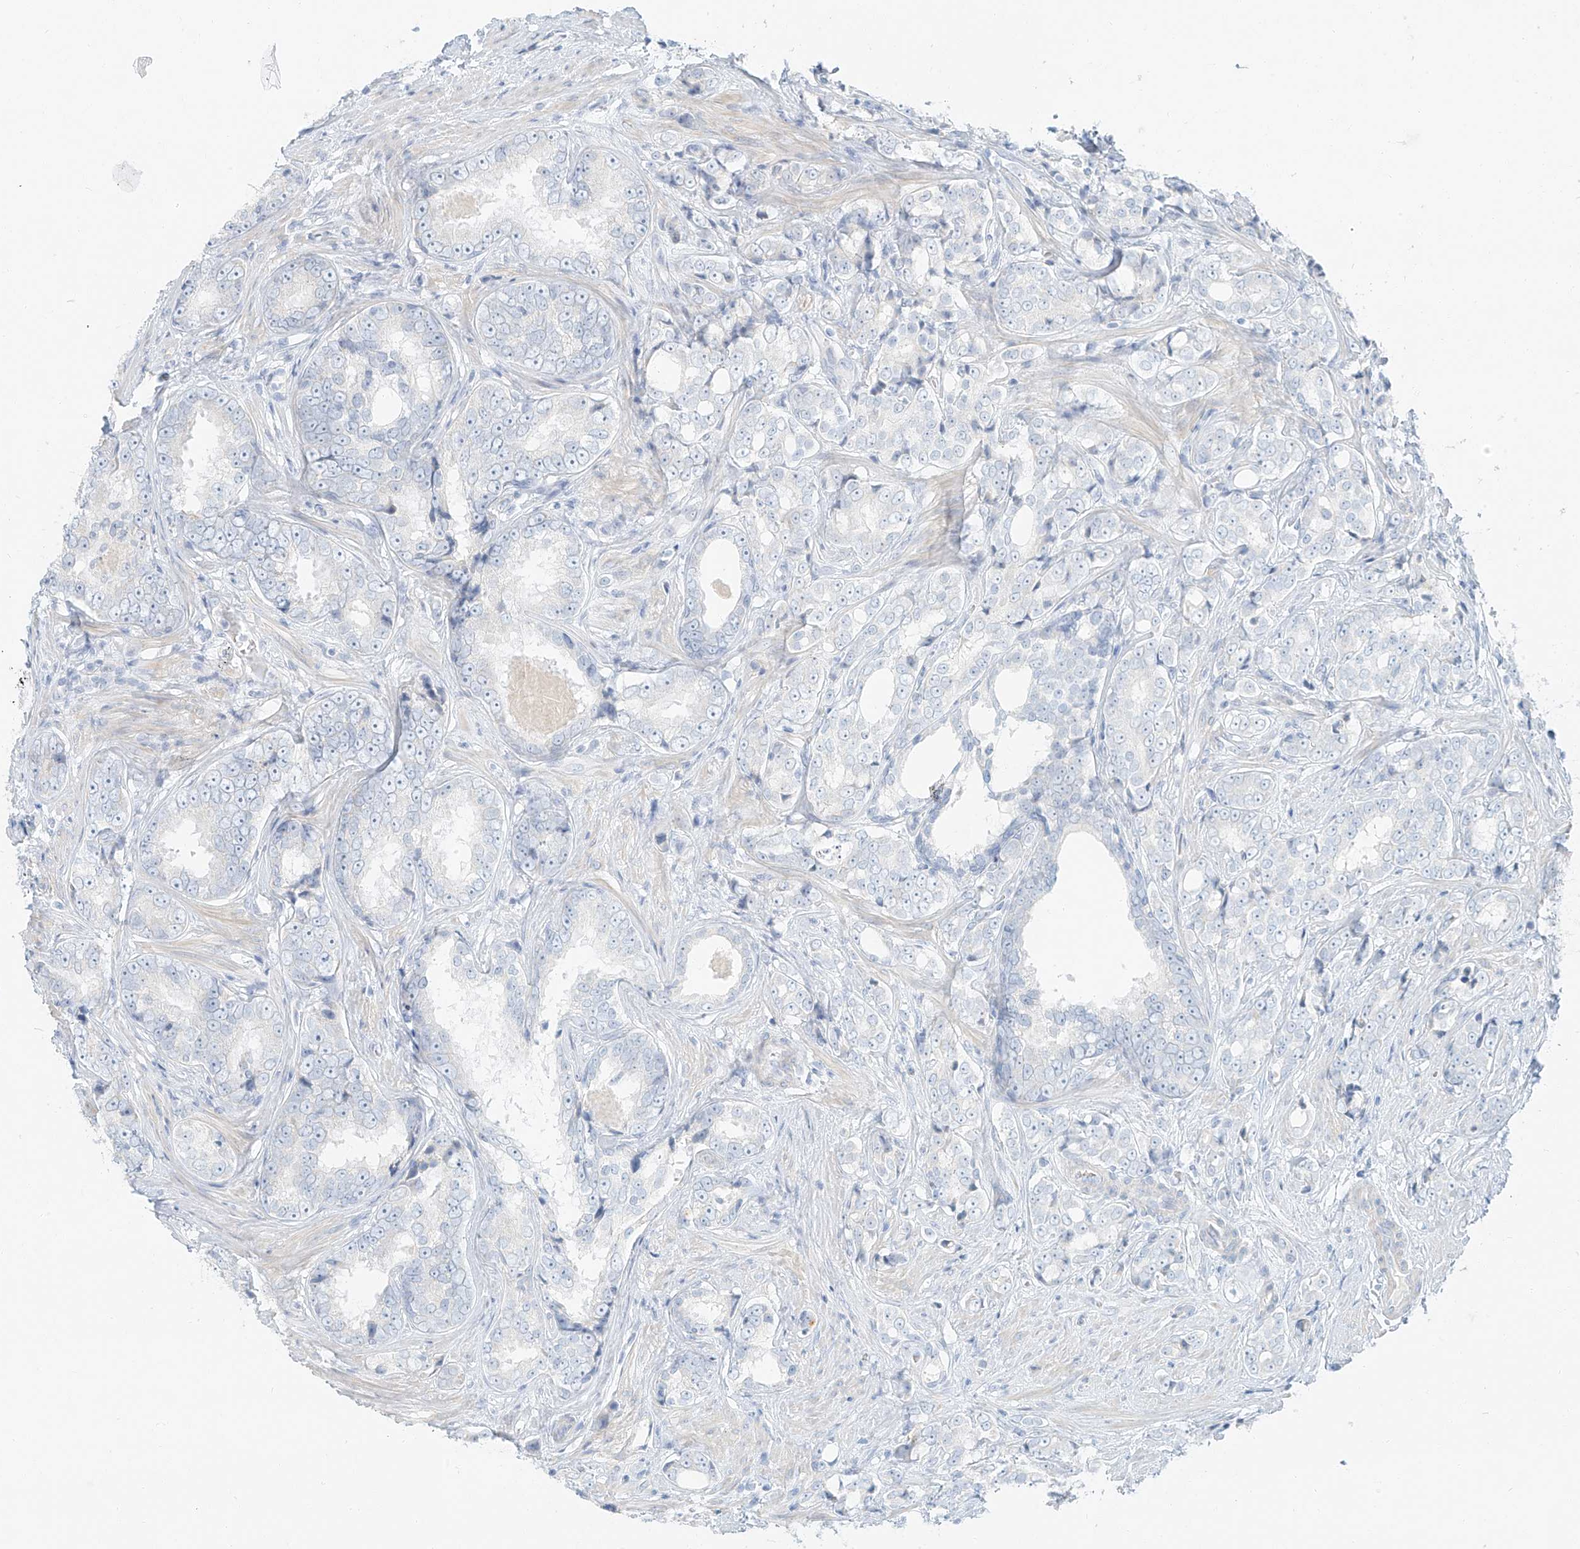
{"staining": {"intensity": "negative", "quantity": "none", "location": "none"}, "tissue": "prostate cancer", "cell_type": "Tumor cells", "image_type": "cancer", "snomed": [{"axis": "morphology", "description": "Adenocarcinoma, High grade"}, {"axis": "topography", "description": "Prostate"}], "caption": "Tumor cells show no significant protein expression in high-grade adenocarcinoma (prostate).", "gene": "PGC", "patient": {"sex": "male", "age": 66}}